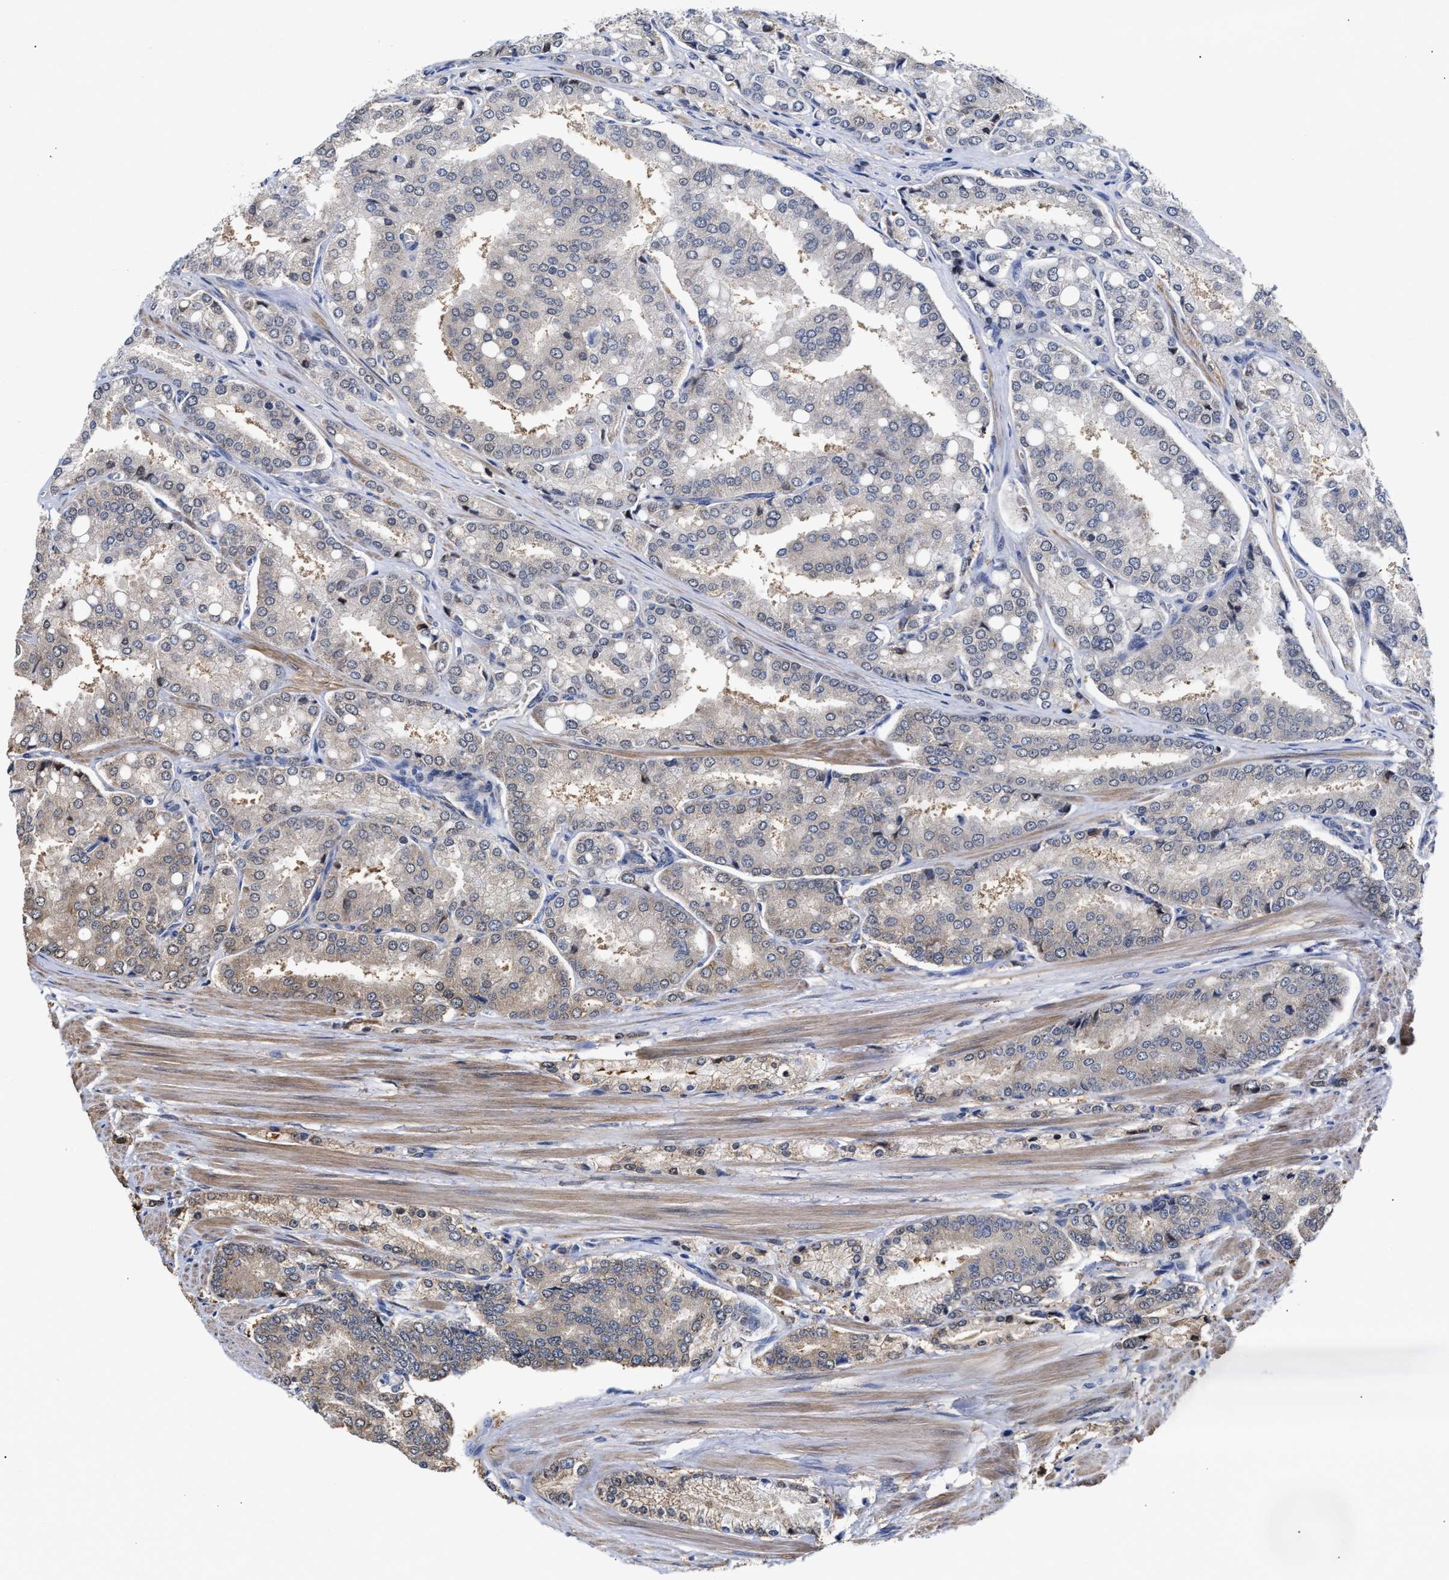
{"staining": {"intensity": "weak", "quantity": "25%-75%", "location": "cytoplasmic/membranous"}, "tissue": "prostate cancer", "cell_type": "Tumor cells", "image_type": "cancer", "snomed": [{"axis": "morphology", "description": "Adenocarcinoma, High grade"}, {"axis": "topography", "description": "Prostate"}], "caption": "A photomicrograph showing weak cytoplasmic/membranous positivity in about 25%-75% of tumor cells in prostate cancer, as visualized by brown immunohistochemical staining.", "gene": "KLHDC1", "patient": {"sex": "male", "age": 50}}